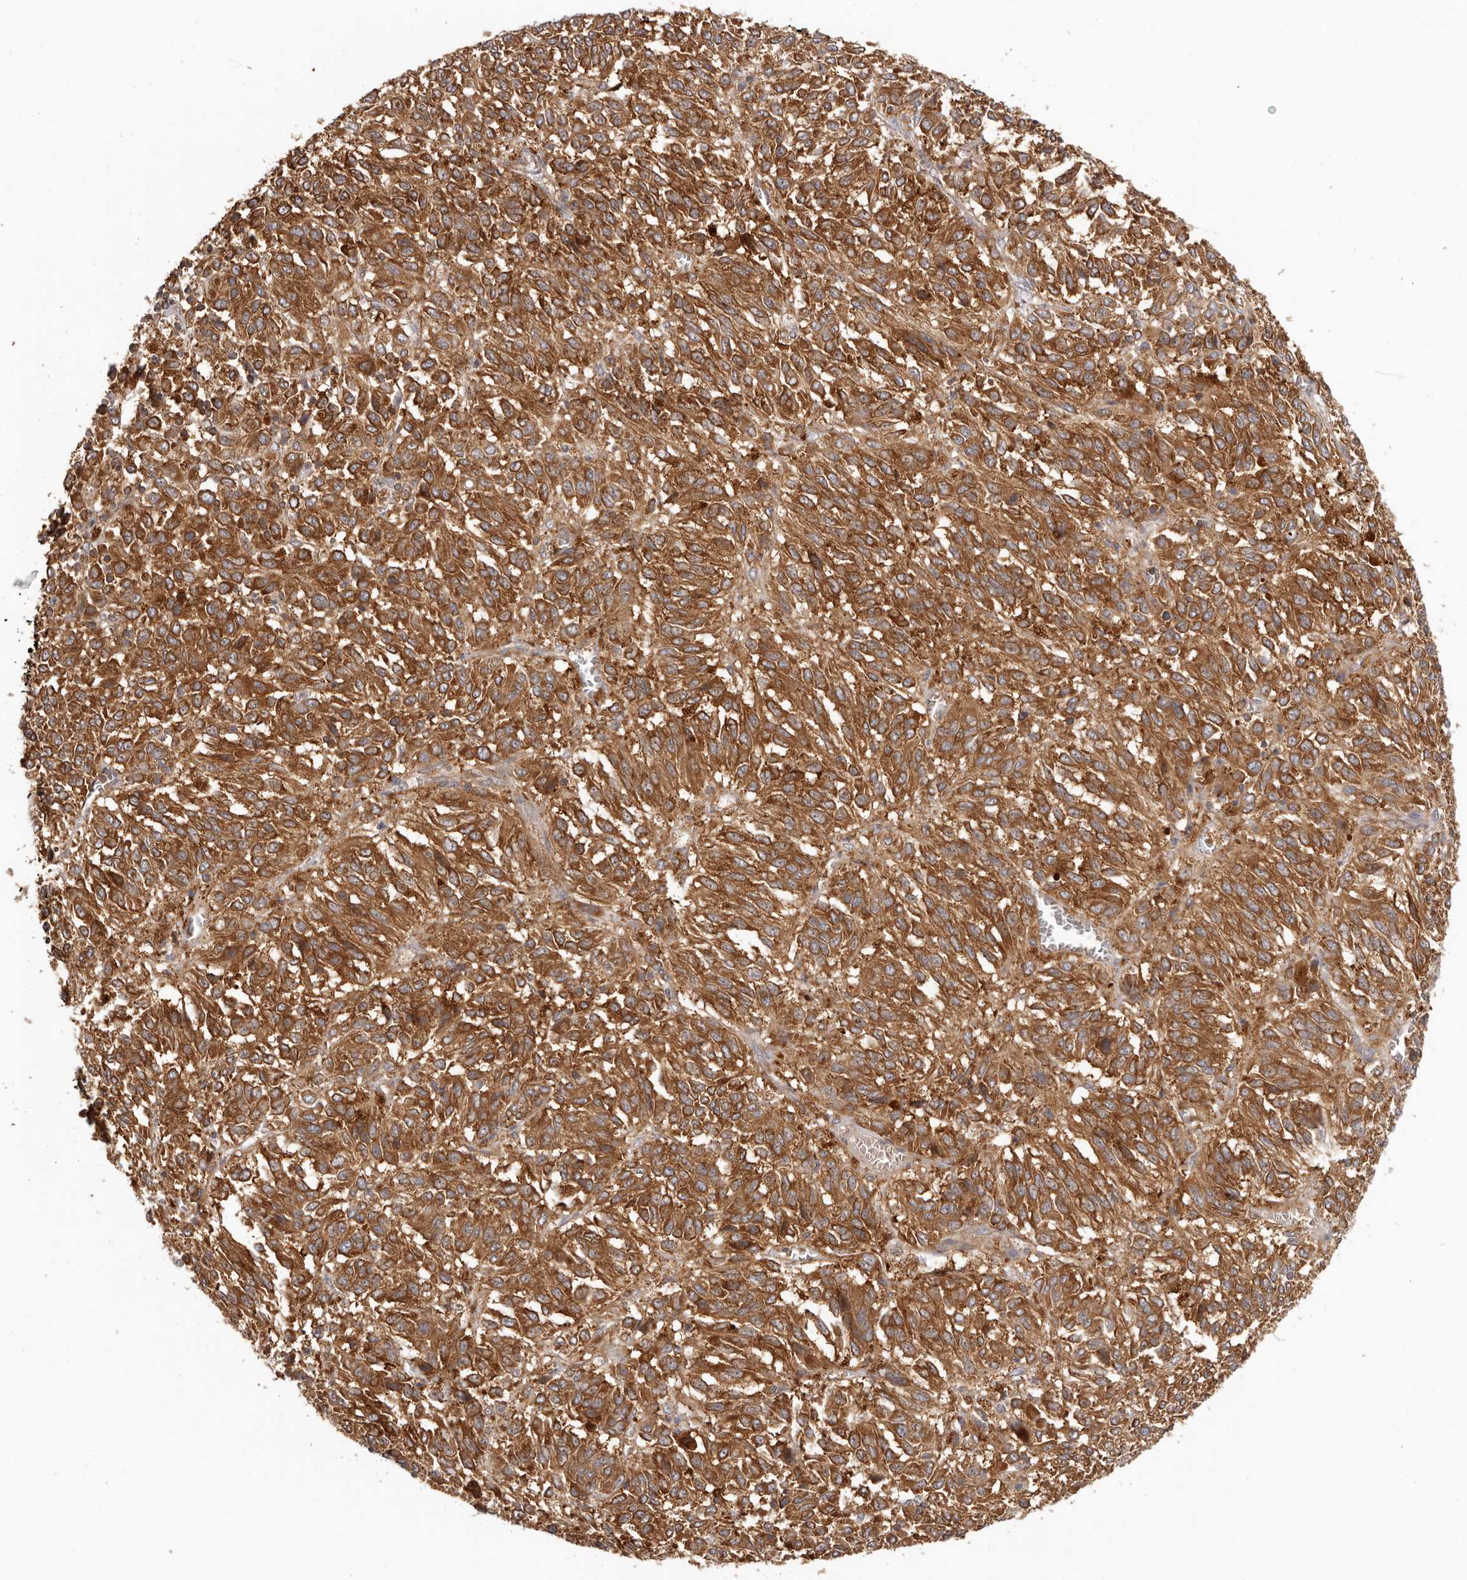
{"staining": {"intensity": "strong", "quantity": ">75%", "location": "cytoplasmic/membranous"}, "tissue": "melanoma", "cell_type": "Tumor cells", "image_type": "cancer", "snomed": [{"axis": "morphology", "description": "Malignant melanoma, Metastatic site"}, {"axis": "topography", "description": "Lung"}], "caption": "High-power microscopy captured an IHC micrograph of melanoma, revealing strong cytoplasmic/membranous expression in about >75% of tumor cells. The staining is performed using DAB (3,3'-diaminobenzidine) brown chromogen to label protein expression. The nuclei are counter-stained blue using hematoxylin.", "gene": "EEF1E1", "patient": {"sex": "male", "age": 64}}